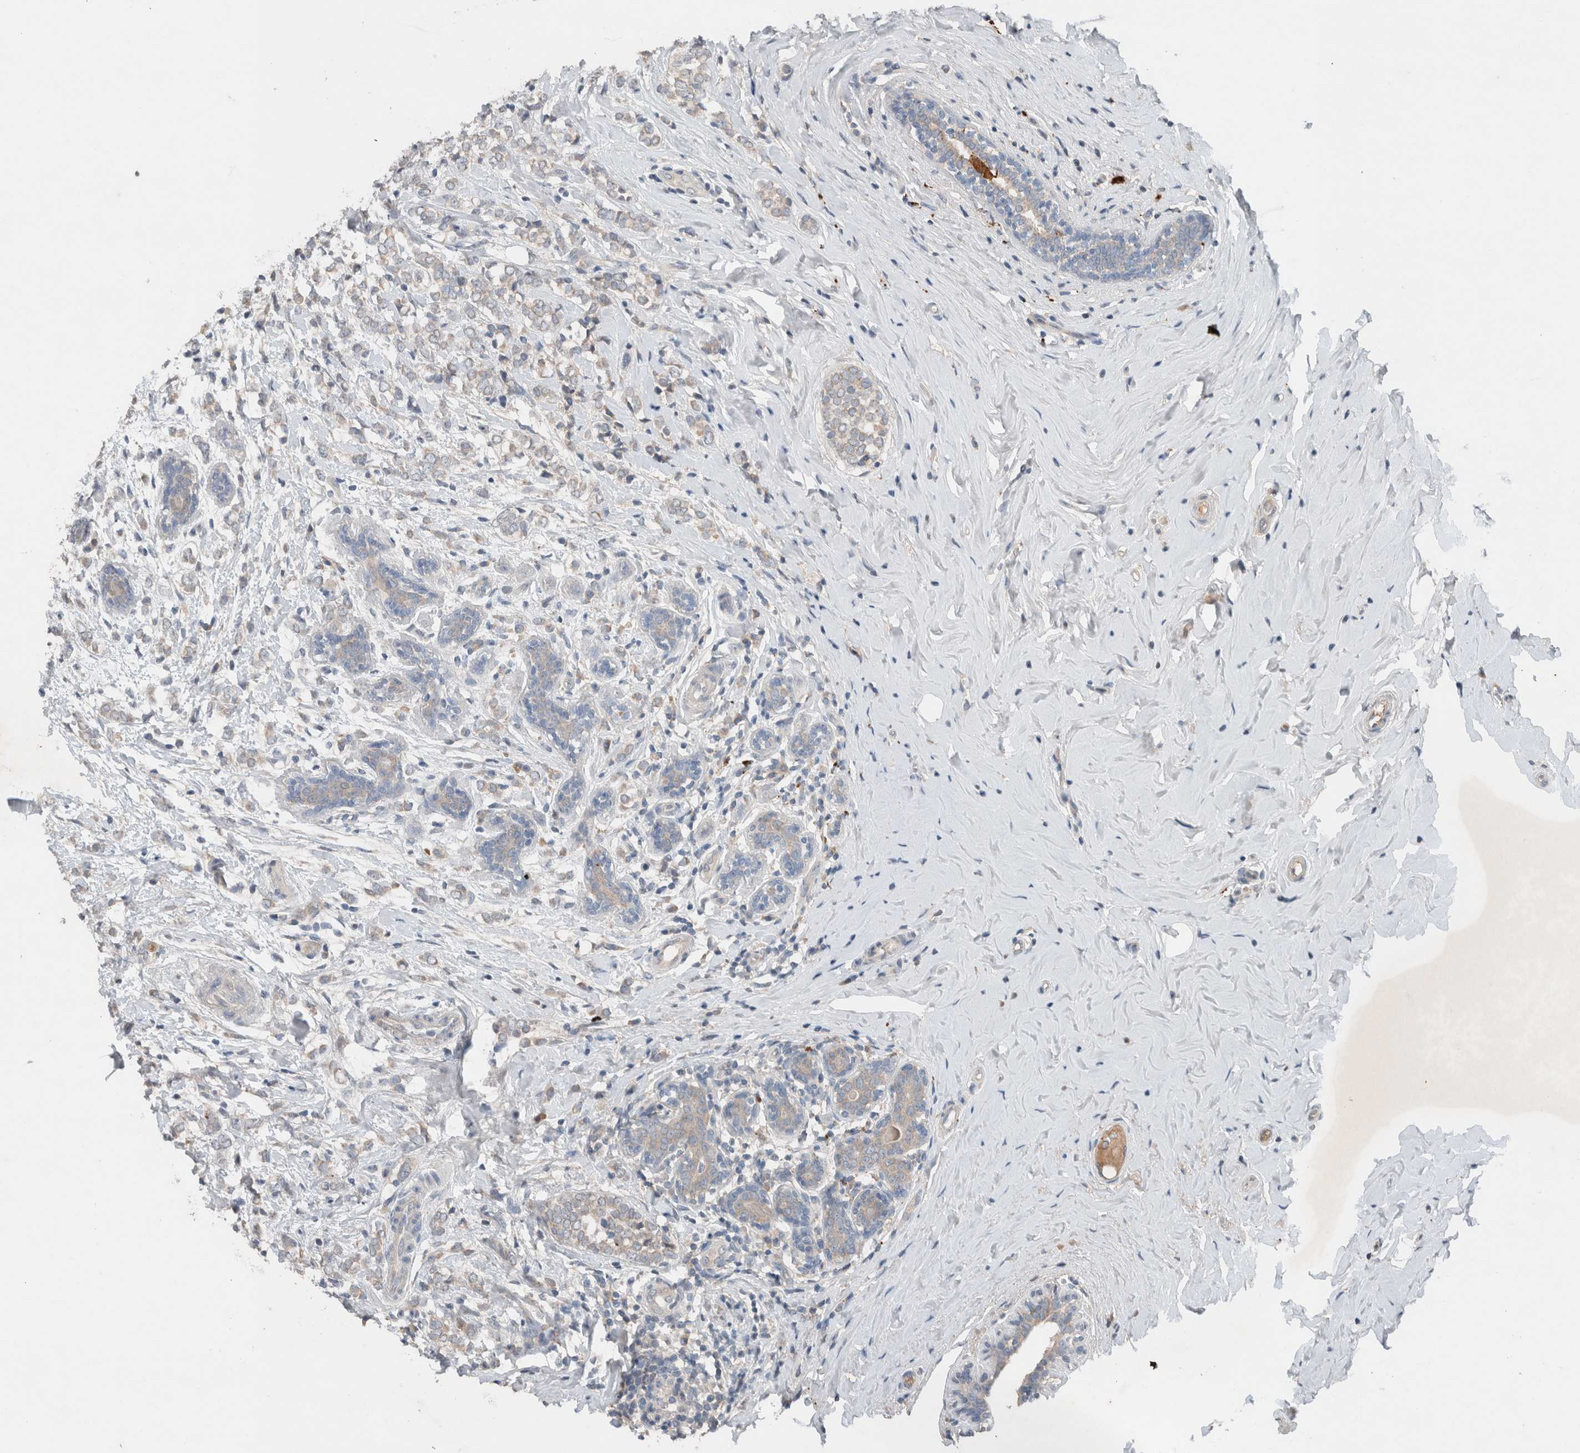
{"staining": {"intensity": "weak", "quantity": "<25%", "location": "cytoplasmic/membranous"}, "tissue": "breast cancer", "cell_type": "Tumor cells", "image_type": "cancer", "snomed": [{"axis": "morphology", "description": "Normal tissue, NOS"}, {"axis": "morphology", "description": "Lobular carcinoma"}, {"axis": "topography", "description": "Breast"}], "caption": "DAB immunohistochemical staining of human breast cancer displays no significant expression in tumor cells.", "gene": "UGCG", "patient": {"sex": "female", "age": 47}}